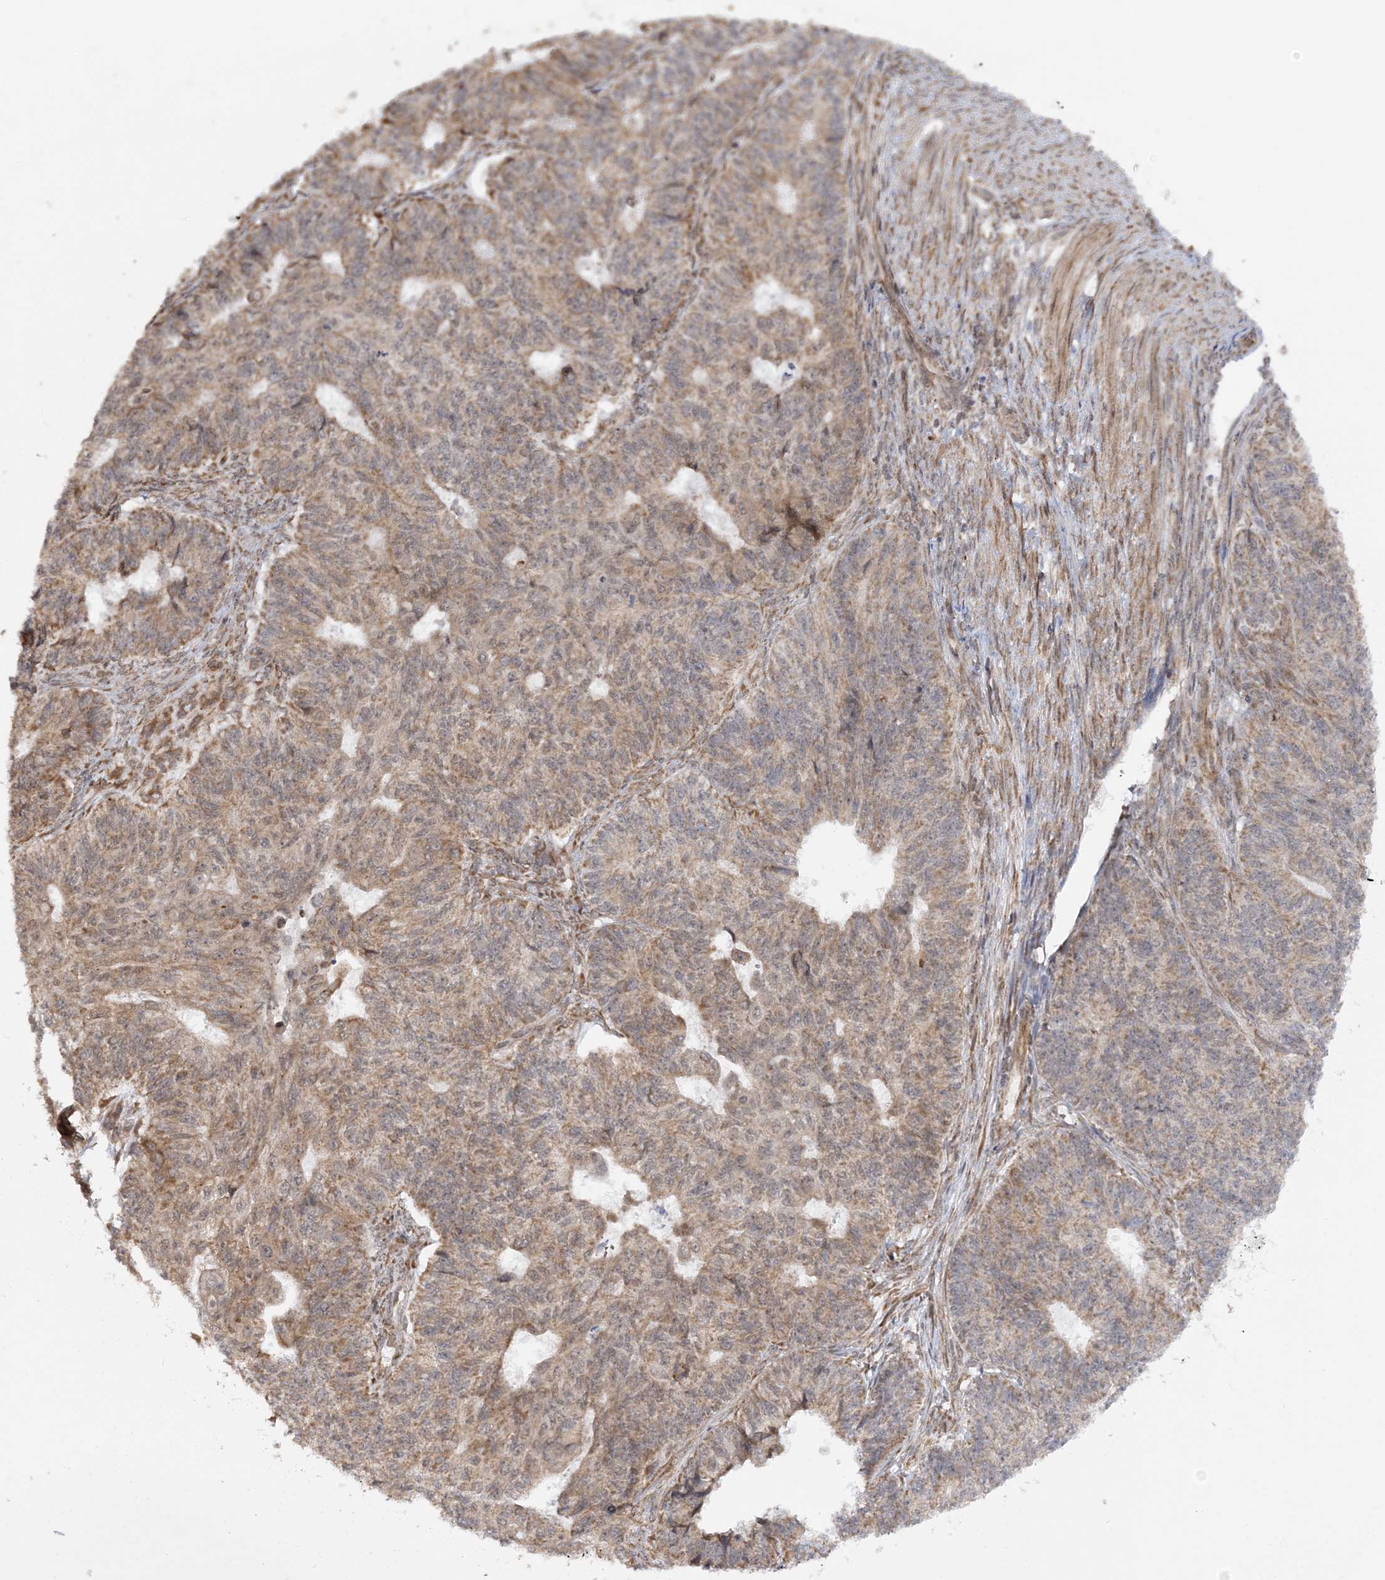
{"staining": {"intensity": "moderate", "quantity": ">75%", "location": "cytoplasmic/membranous"}, "tissue": "endometrial cancer", "cell_type": "Tumor cells", "image_type": "cancer", "snomed": [{"axis": "morphology", "description": "Adenocarcinoma, NOS"}, {"axis": "topography", "description": "Endometrium"}], "caption": "Protein expression by IHC shows moderate cytoplasmic/membranous staining in about >75% of tumor cells in endometrial adenocarcinoma.", "gene": "MRPL47", "patient": {"sex": "female", "age": 32}}